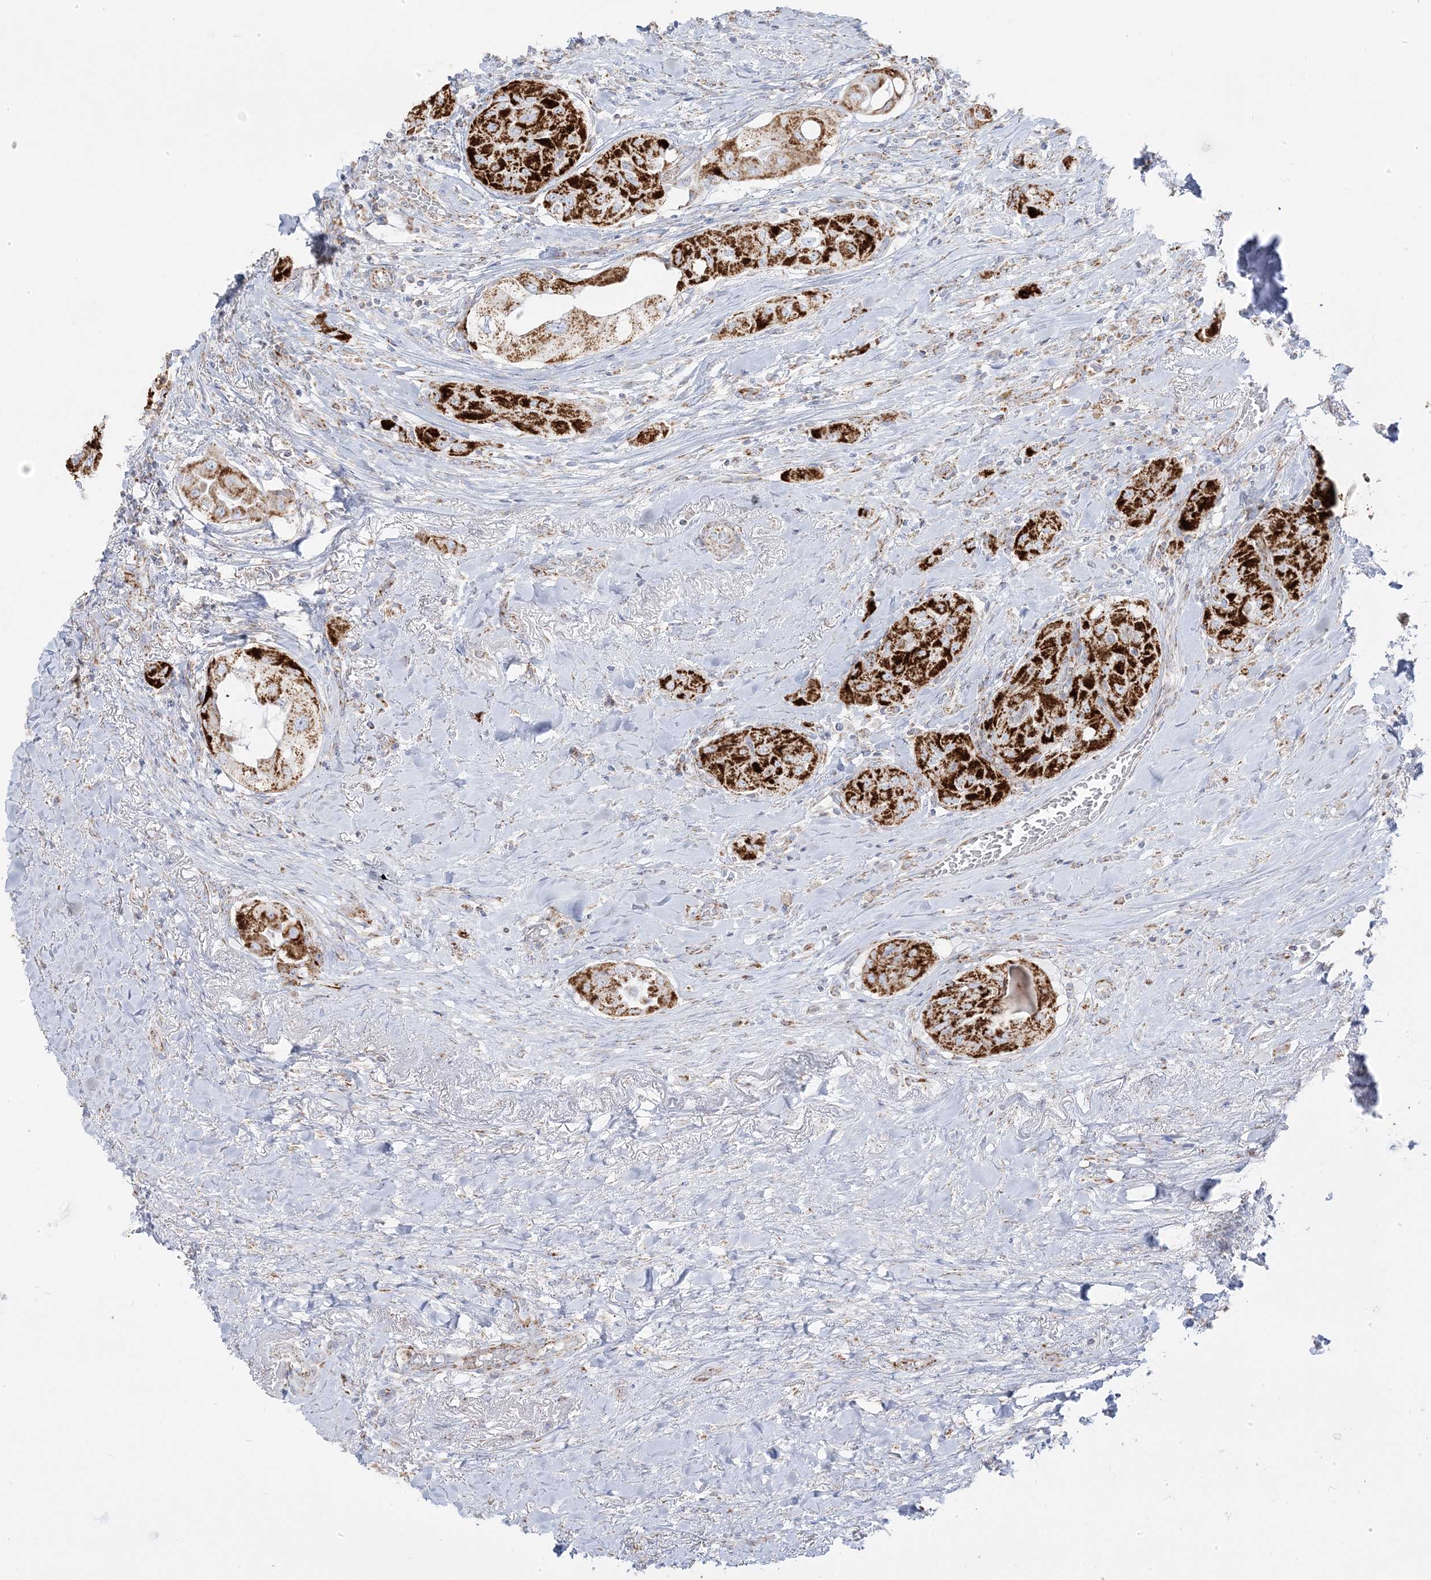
{"staining": {"intensity": "strong", "quantity": ">75%", "location": "cytoplasmic/membranous"}, "tissue": "thyroid cancer", "cell_type": "Tumor cells", "image_type": "cancer", "snomed": [{"axis": "morphology", "description": "Papillary adenocarcinoma, NOS"}, {"axis": "topography", "description": "Thyroid gland"}], "caption": "Immunohistochemical staining of thyroid papillary adenocarcinoma displays strong cytoplasmic/membranous protein staining in about >75% of tumor cells. (Stains: DAB (3,3'-diaminobenzidine) in brown, nuclei in blue, Microscopy: brightfield microscopy at high magnification).", "gene": "PCCB", "patient": {"sex": "female", "age": 59}}